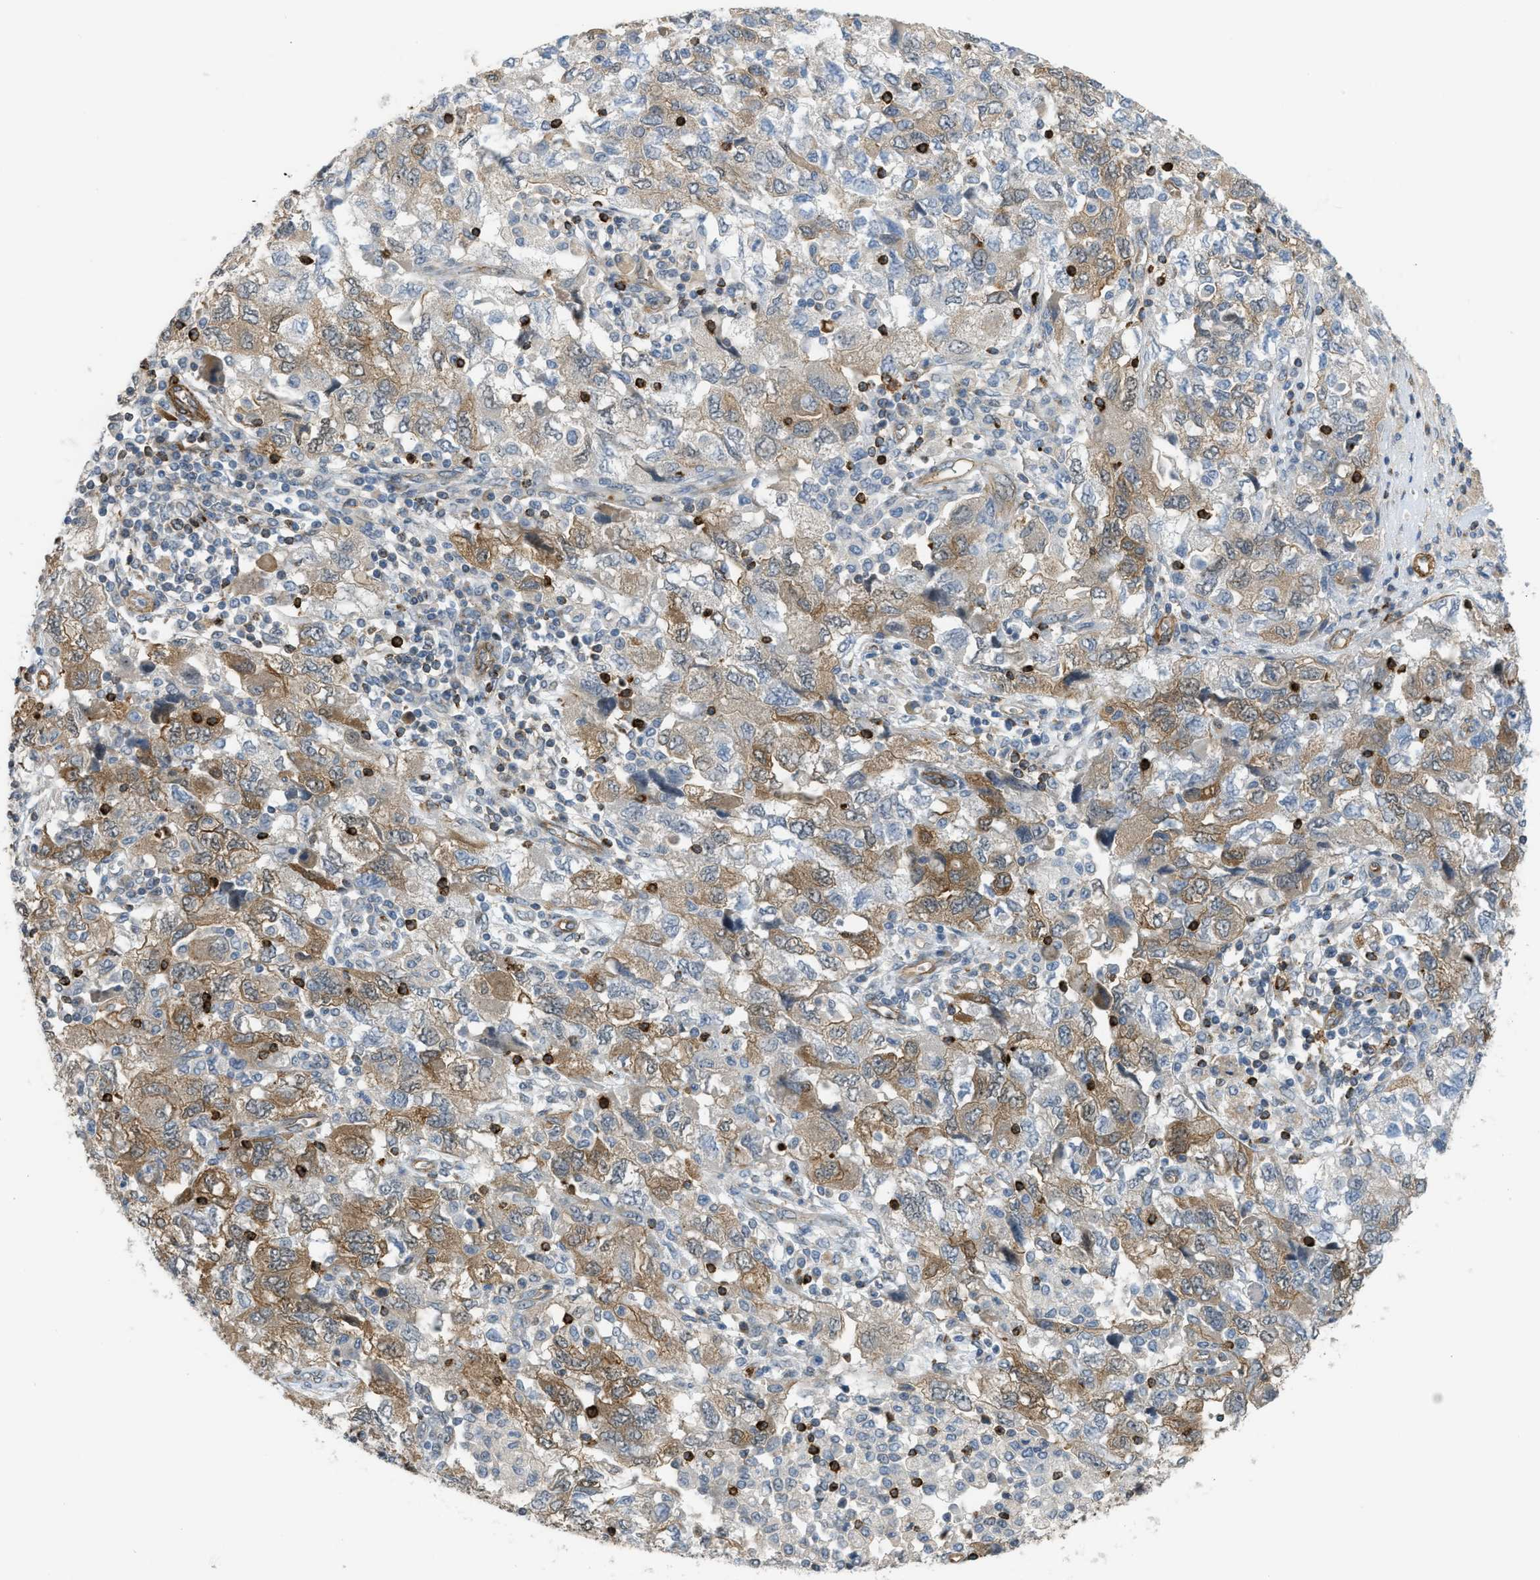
{"staining": {"intensity": "moderate", "quantity": "25%-75%", "location": "cytoplasmic/membranous"}, "tissue": "ovarian cancer", "cell_type": "Tumor cells", "image_type": "cancer", "snomed": [{"axis": "morphology", "description": "Carcinoma, NOS"}, {"axis": "morphology", "description": "Cystadenocarcinoma, serous, NOS"}, {"axis": "topography", "description": "Ovary"}], "caption": "A brown stain shows moderate cytoplasmic/membranous positivity of a protein in ovarian carcinoma tumor cells. Using DAB (3,3'-diaminobenzidine) (brown) and hematoxylin (blue) stains, captured at high magnification using brightfield microscopy.", "gene": "KIAA1671", "patient": {"sex": "female", "age": 69}}